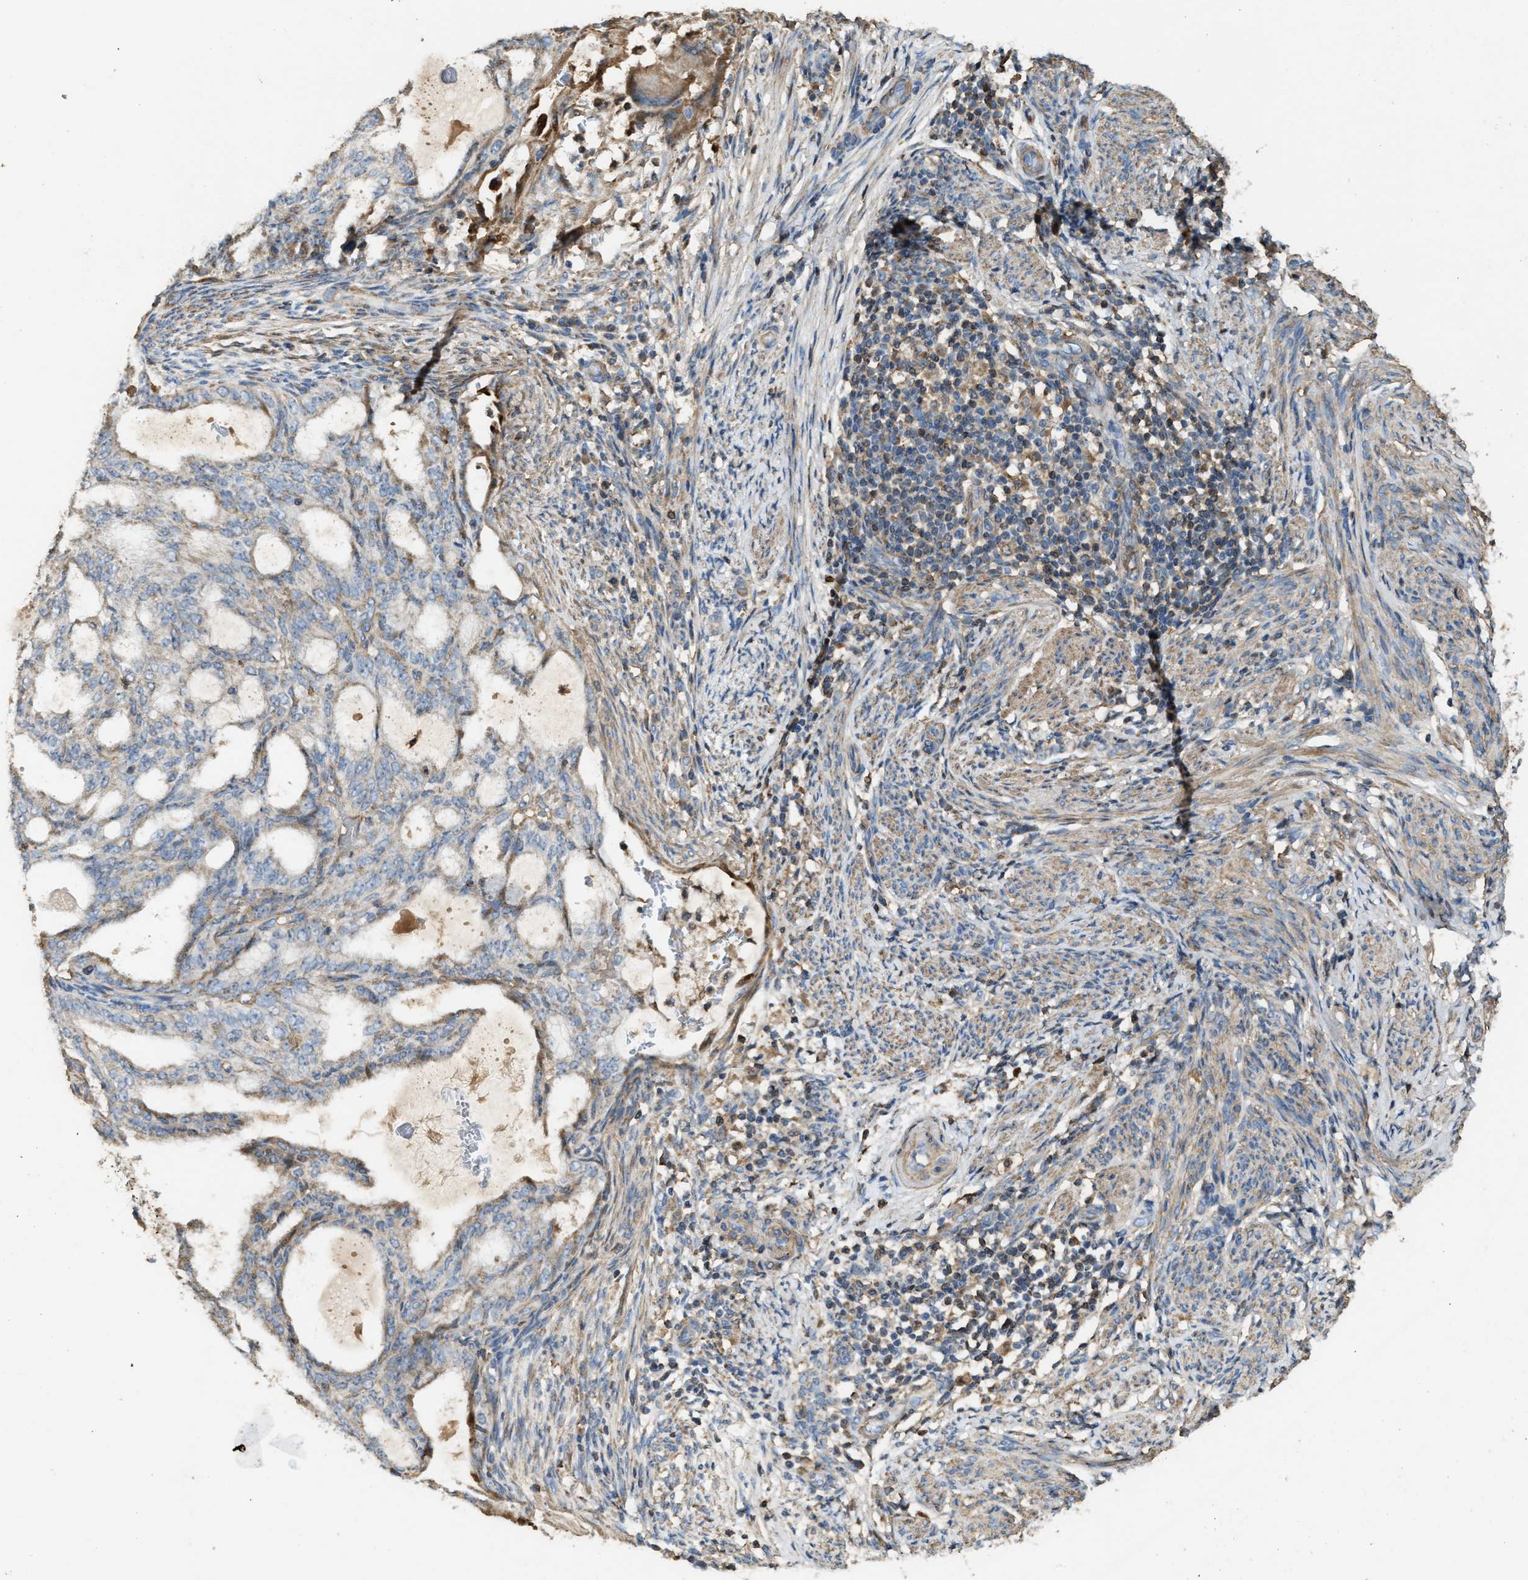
{"staining": {"intensity": "moderate", "quantity": "25%-75%", "location": "cytoplasmic/membranous"}, "tissue": "endometrial cancer", "cell_type": "Tumor cells", "image_type": "cancer", "snomed": [{"axis": "morphology", "description": "Adenocarcinoma, NOS"}, {"axis": "topography", "description": "Endometrium"}], "caption": "Immunohistochemical staining of endometrial cancer (adenocarcinoma) shows medium levels of moderate cytoplasmic/membranous protein positivity in approximately 25%-75% of tumor cells.", "gene": "SERPINB5", "patient": {"sex": "female", "age": 58}}